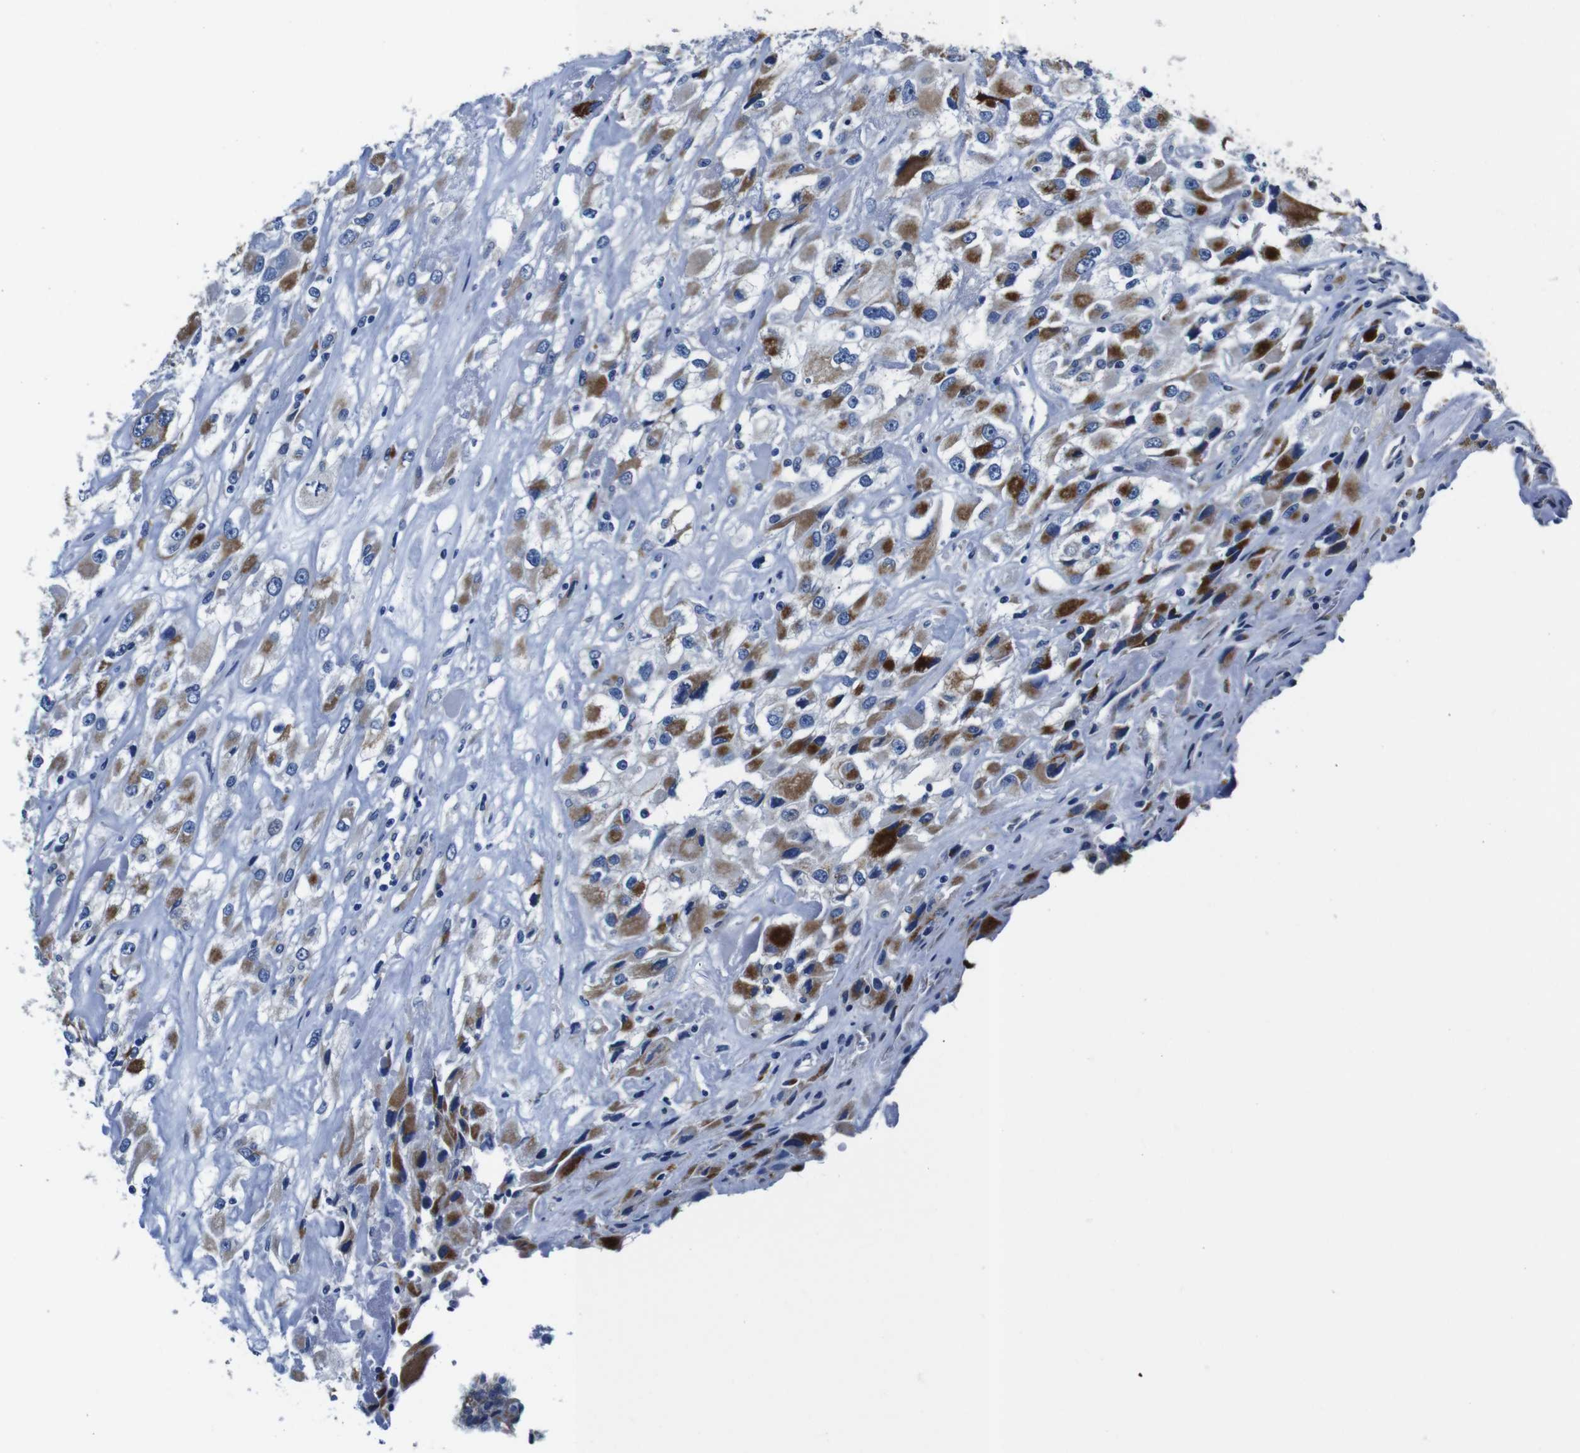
{"staining": {"intensity": "moderate", "quantity": "25%-75%", "location": "cytoplasmic/membranous"}, "tissue": "renal cancer", "cell_type": "Tumor cells", "image_type": "cancer", "snomed": [{"axis": "morphology", "description": "Adenocarcinoma, NOS"}, {"axis": "topography", "description": "Kidney"}], "caption": "Renal adenocarcinoma stained with a protein marker reveals moderate staining in tumor cells.", "gene": "SNX19", "patient": {"sex": "female", "age": 52}}